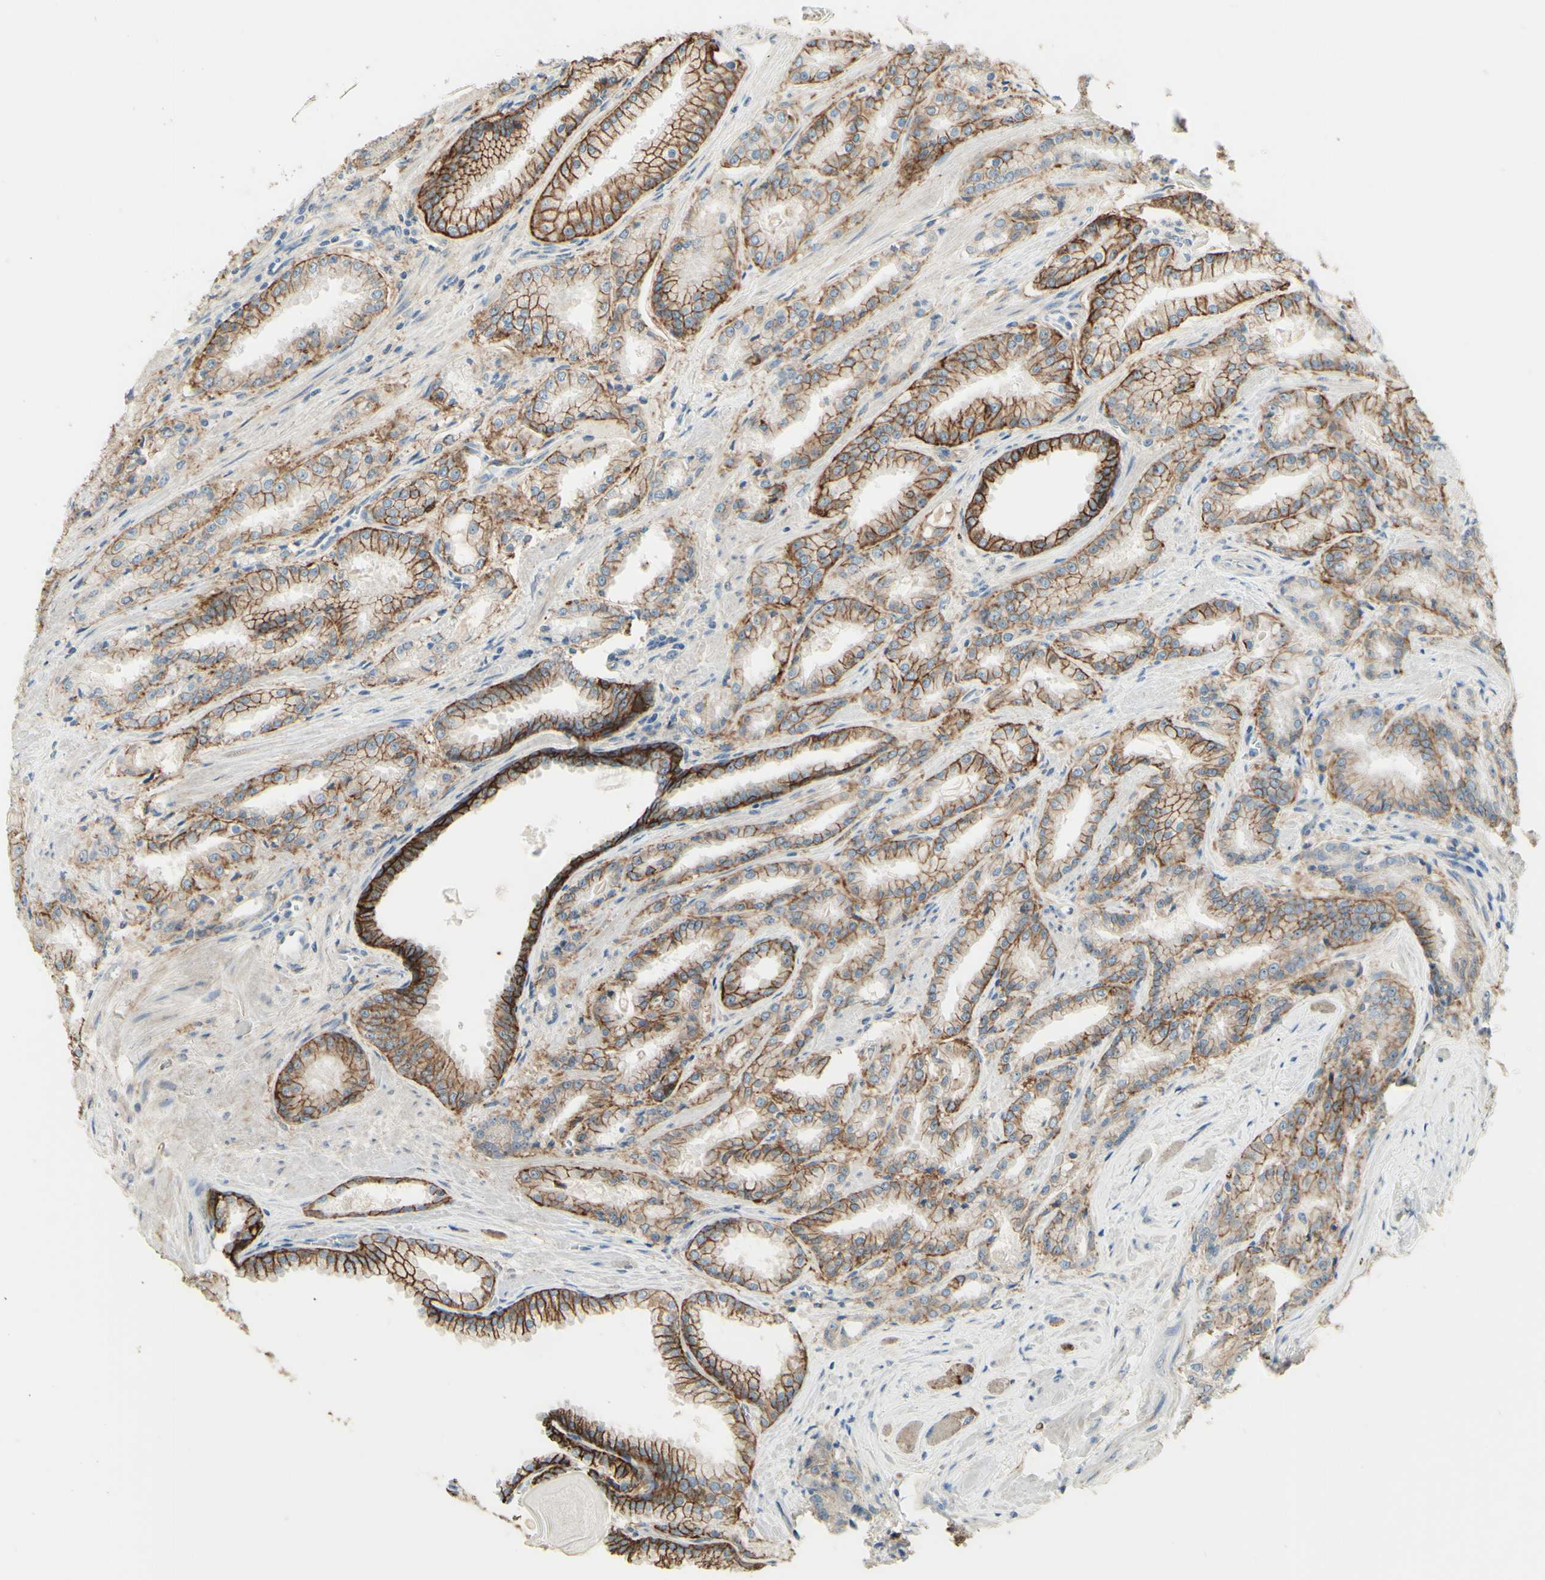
{"staining": {"intensity": "moderate", "quantity": ">75%", "location": "cytoplasmic/membranous"}, "tissue": "prostate cancer", "cell_type": "Tumor cells", "image_type": "cancer", "snomed": [{"axis": "morphology", "description": "Adenocarcinoma, Low grade"}, {"axis": "topography", "description": "Prostate"}], "caption": "Prostate cancer stained for a protein exhibits moderate cytoplasmic/membranous positivity in tumor cells.", "gene": "RNF149", "patient": {"sex": "male", "age": 59}}